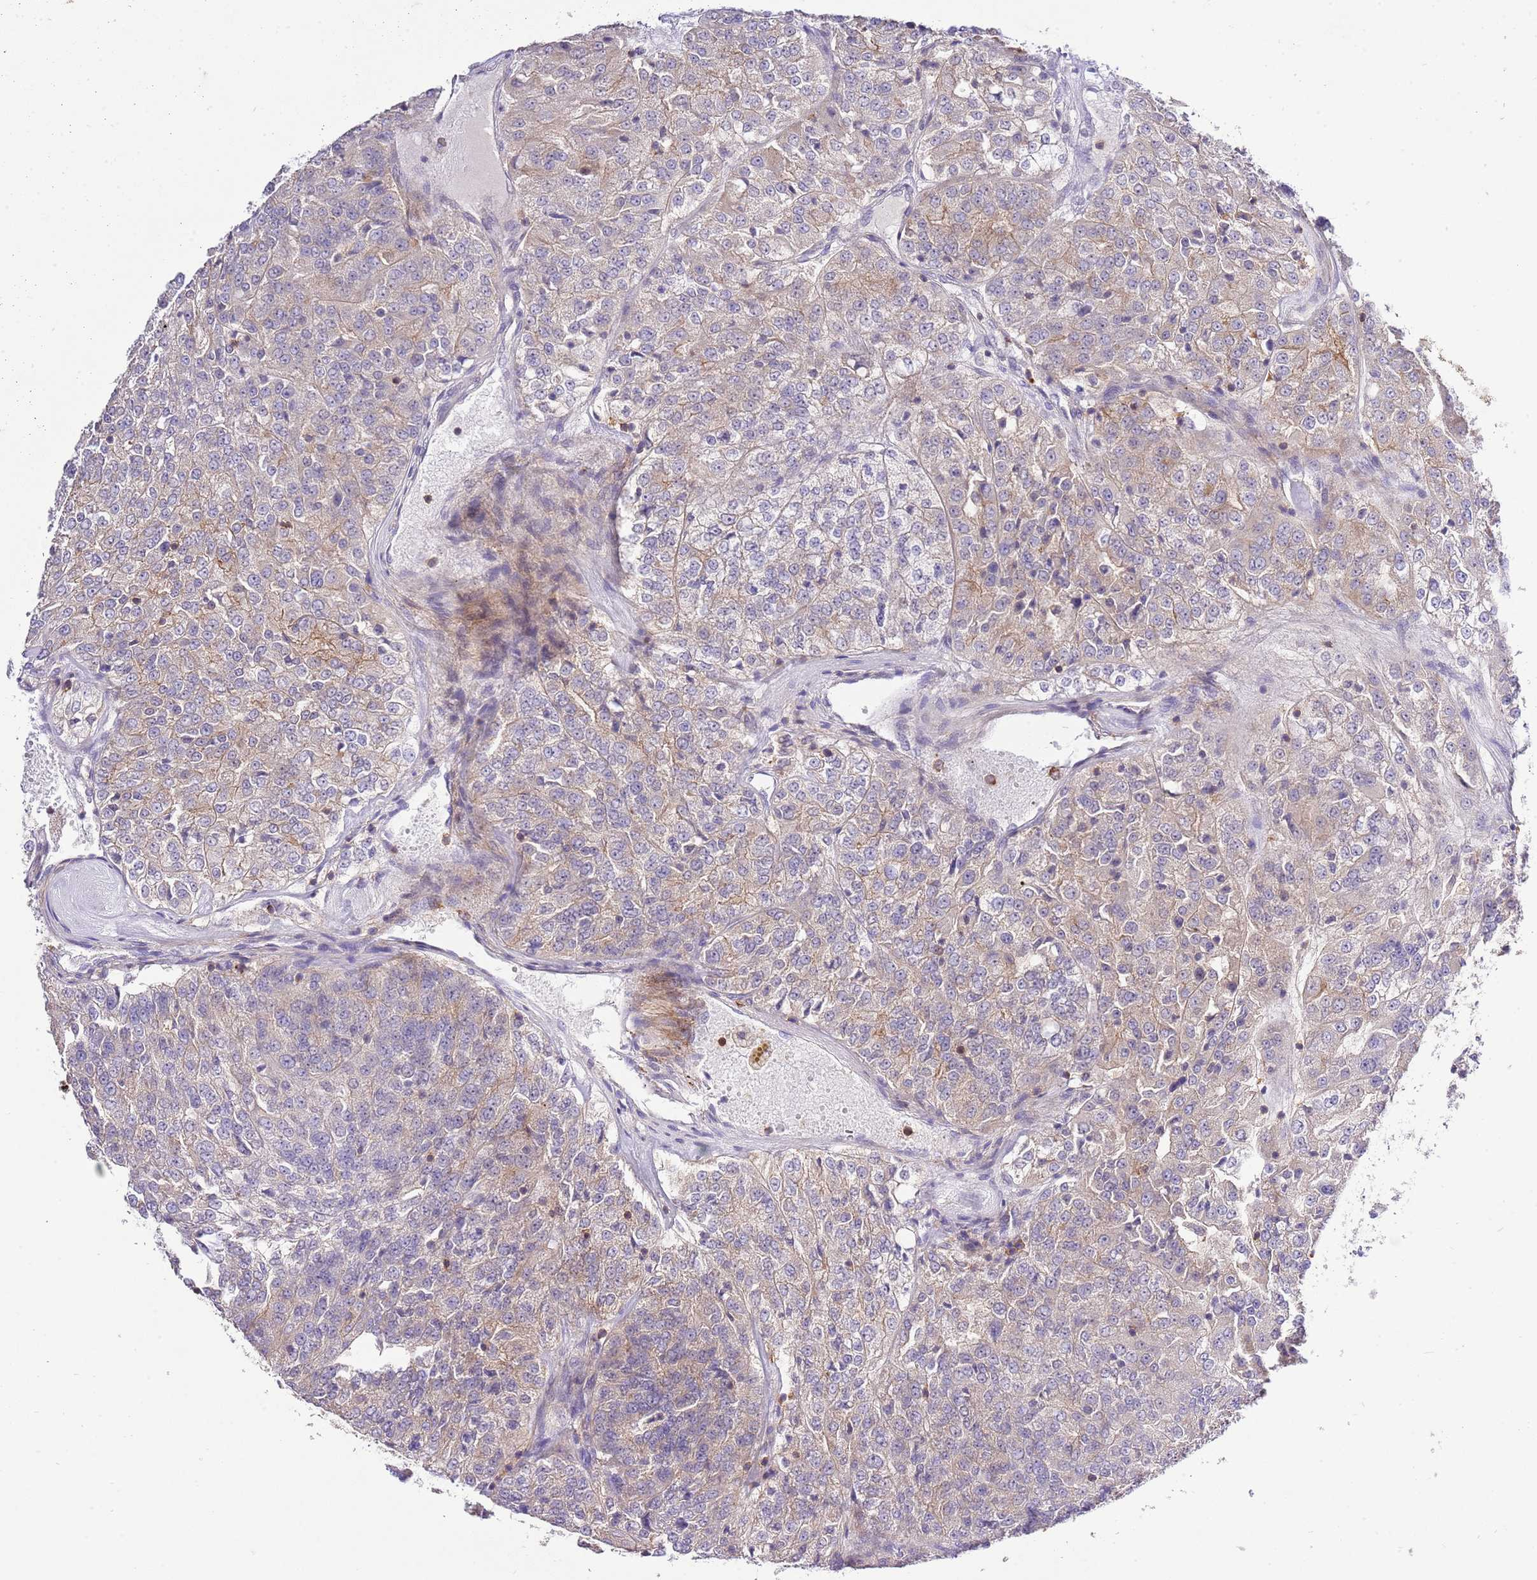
{"staining": {"intensity": "weak", "quantity": "<25%", "location": "cytoplasmic/membranous"}, "tissue": "renal cancer", "cell_type": "Tumor cells", "image_type": "cancer", "snomed": [{"axis": "morphology", "description": "Adenocarcinoma, NOS"}, {"axis": "topography", "description": "Kidney"}], "caption": "The image exhibits no staining of tumor cells in adenocarcinoma (renal).", "gene": "EFHD1", "patient": {"sex": "female", "age": 63}}